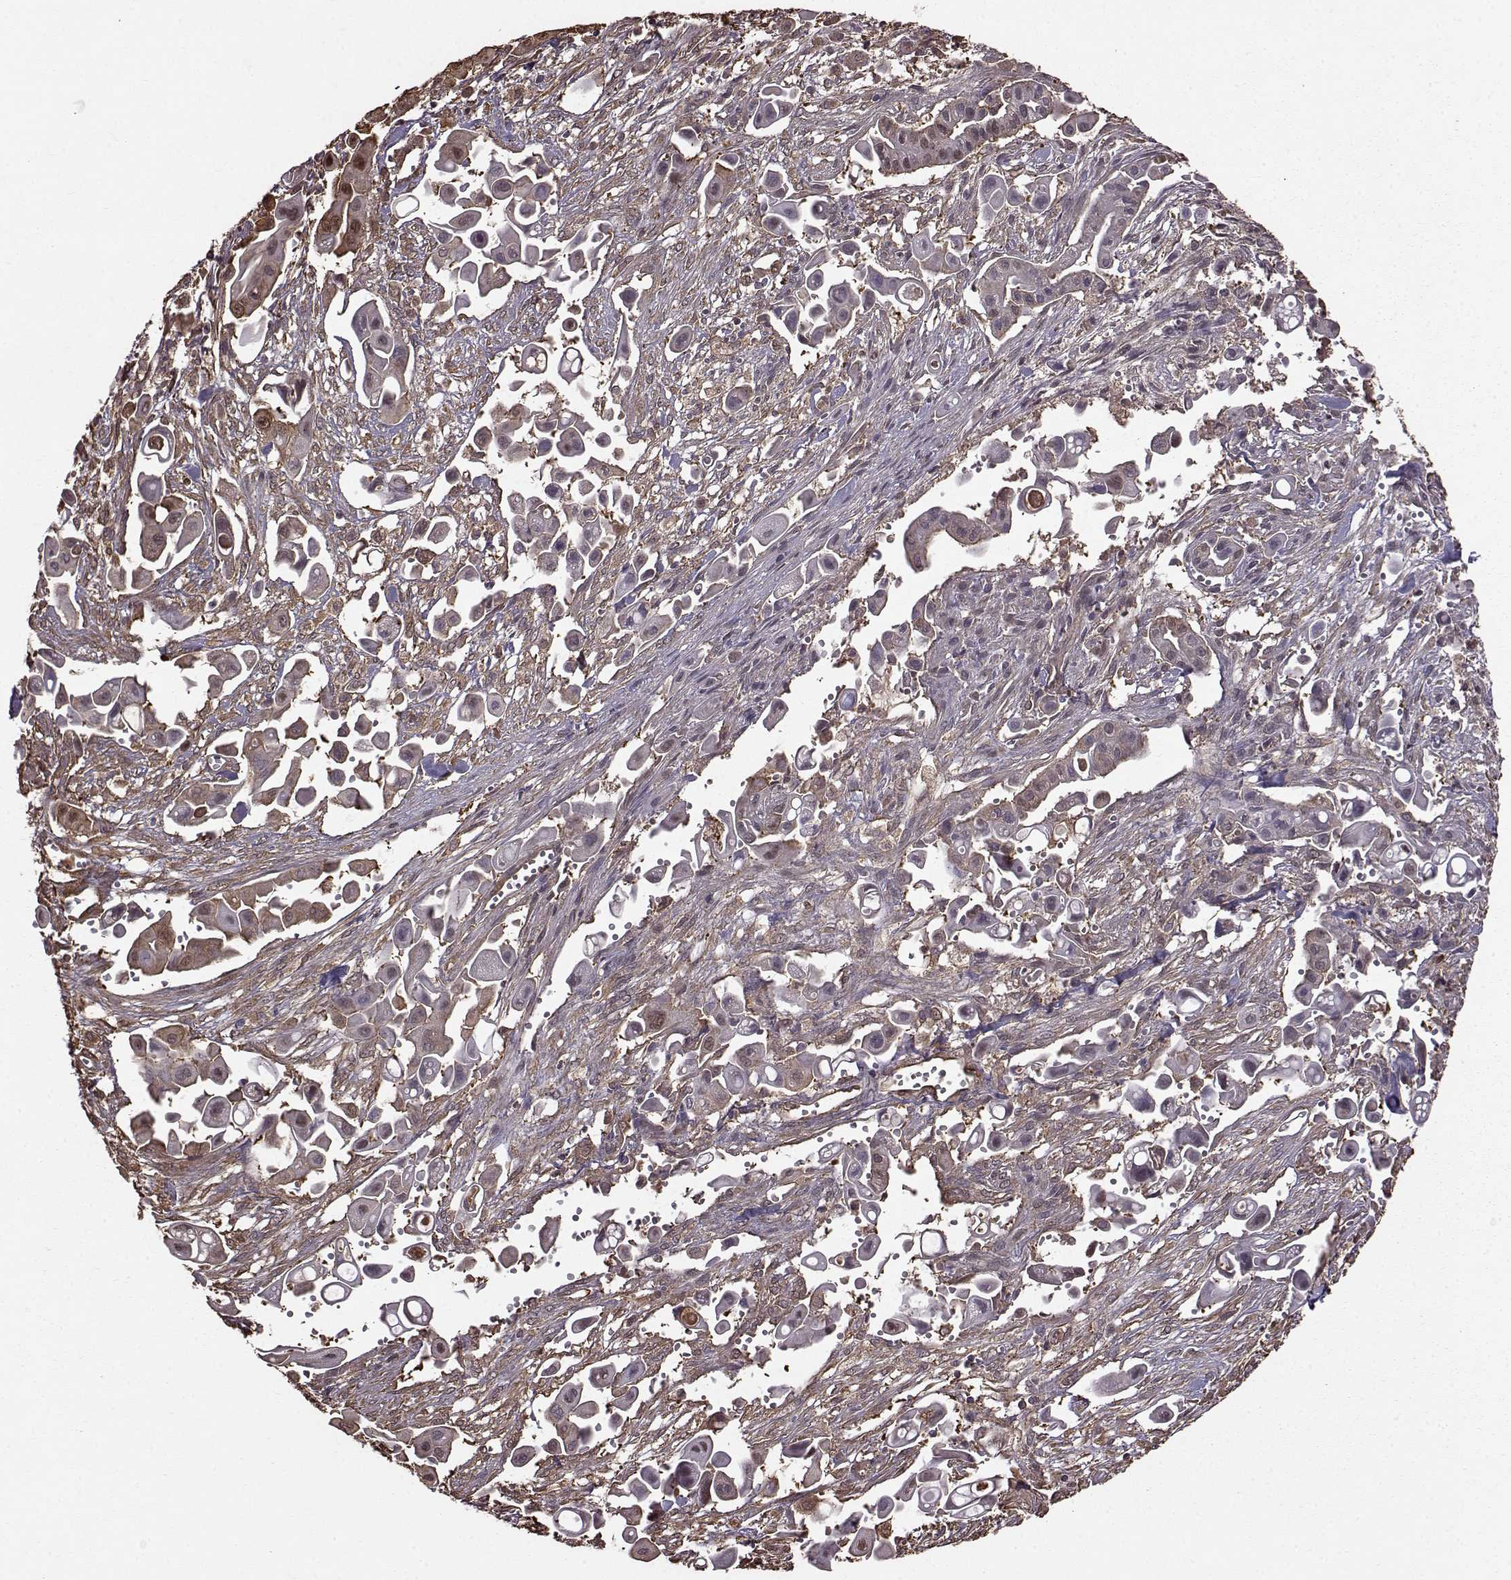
{"staining": {"intensity": "weak", "quantity": "25%-75%", "location": "cytoplasmic/membranous"}, "tissue": "pancreatic cancer", "cell_type": "Tumor cells", "image_type": "cancer", "snomed": [{"axis": "morphology", "description": "Adenocarcinoma, NOS"}, {"axis": "topography", "description": "Pancreas"}], "caption": "Immunohistochemical staining of human adenocarcinoma (pancreatic) reveals low levels of weak cytoplasmic/membranous protein staining in about 25%-75% of tumor cells. The protein is stained brown, and the nuclei are stained in blue (DAB IHC with brightfield microscopy, high magnification).", "gene": "NME1-NME2", "patient": {"sex": "male", "age": 50}}